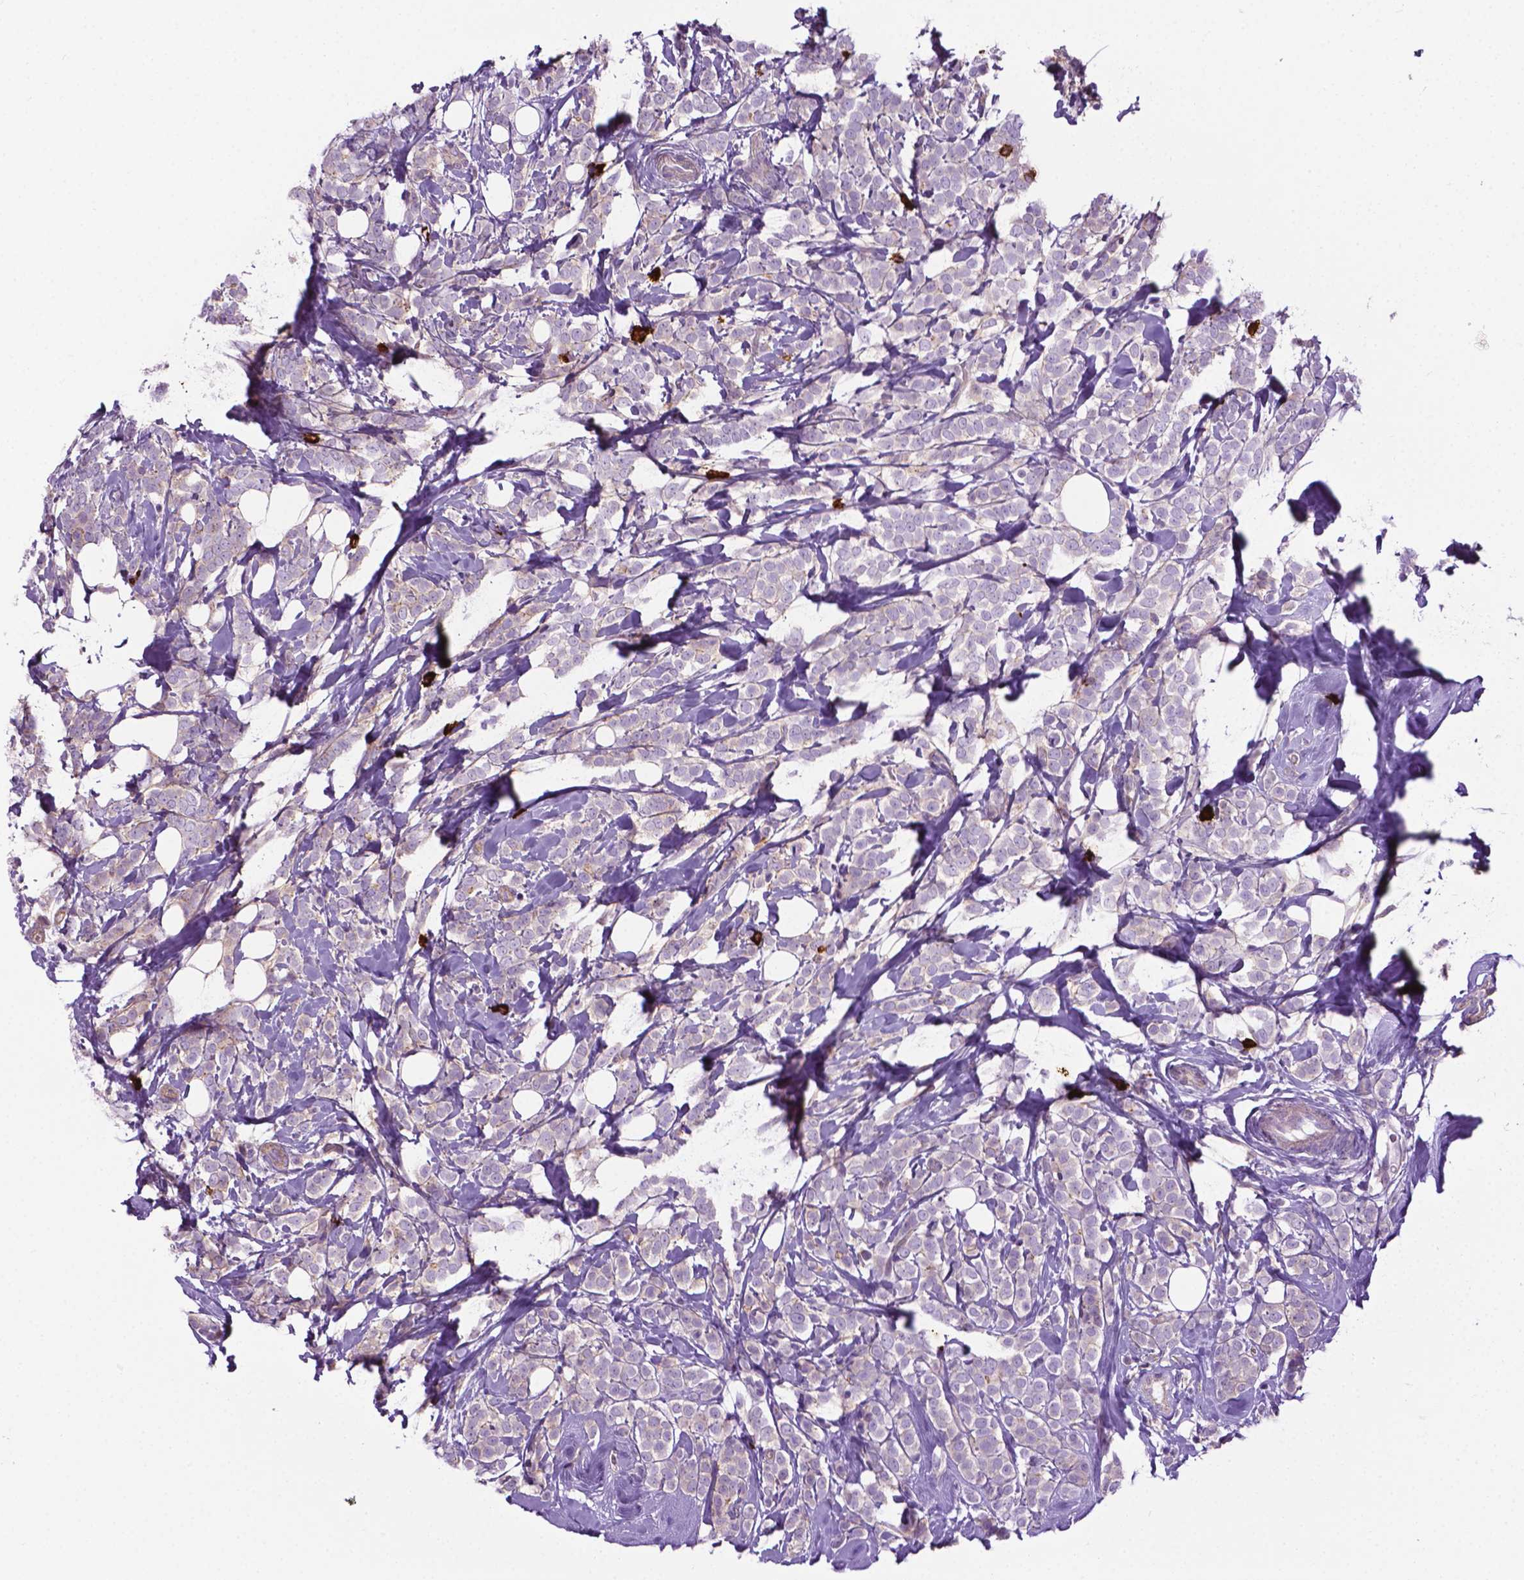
{"staining": {"intensity": "negative", "quantity": "none", "location": "none"}, "tissue": "breast cancer", "cell_type": "Tumor cells", "image_type": "cancer", "snomed": [{"axis": "morphology", "description": "Lobular carcinoma"}, {"axis": "topography", "description": "Breast"}], "caption": "There is no significant expression in tumor cells of breast cancer. (DAB (3,3'-diaminobenzidine) immunohistochemistry (IHC) visualized using brightfield microscopy, high magnification).", "gene": "SPECC1L", "patient": {"sex": "female", "age": 49}}